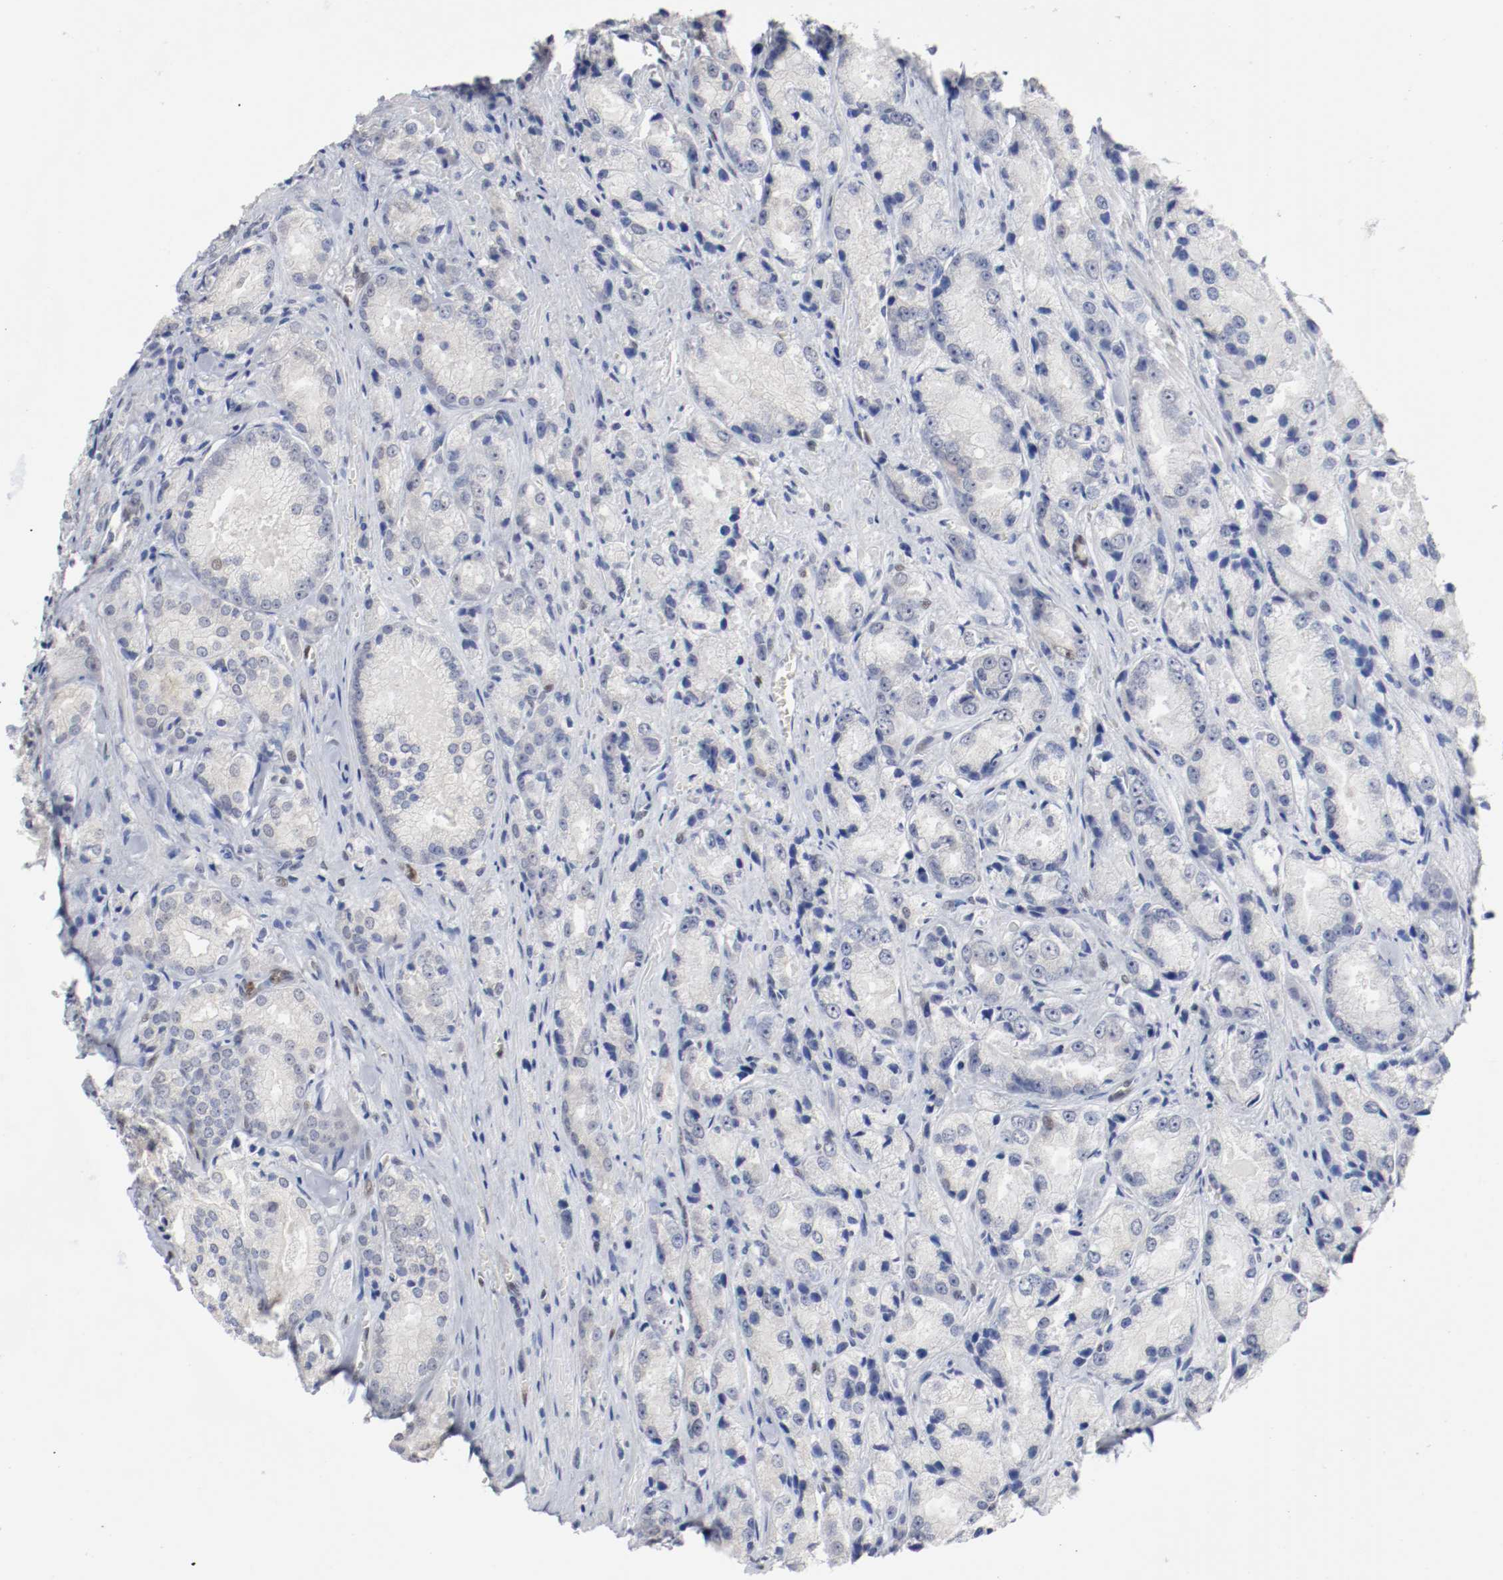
{"staining": {"intensity": "negative", "quantity": "none", "location": "none"}, "tissue": "prostate cancer", "cell_type": "Tumor cells", "image_type": "cancer", "snomed": [{"axis": "morphology", "description": "Adenocarcinoma, Low grade"}, {"axis": "topography", "description": "Prostate"}], "caption": "Tumor cells show no significant protein positivity in prostate adenocarcinoma (low-grade). (Brightfield microscopy of DAB immunohistochemistry at high magnification).", "gene": "FOSL2", "patient": {"sex": "male", "age": 64}}